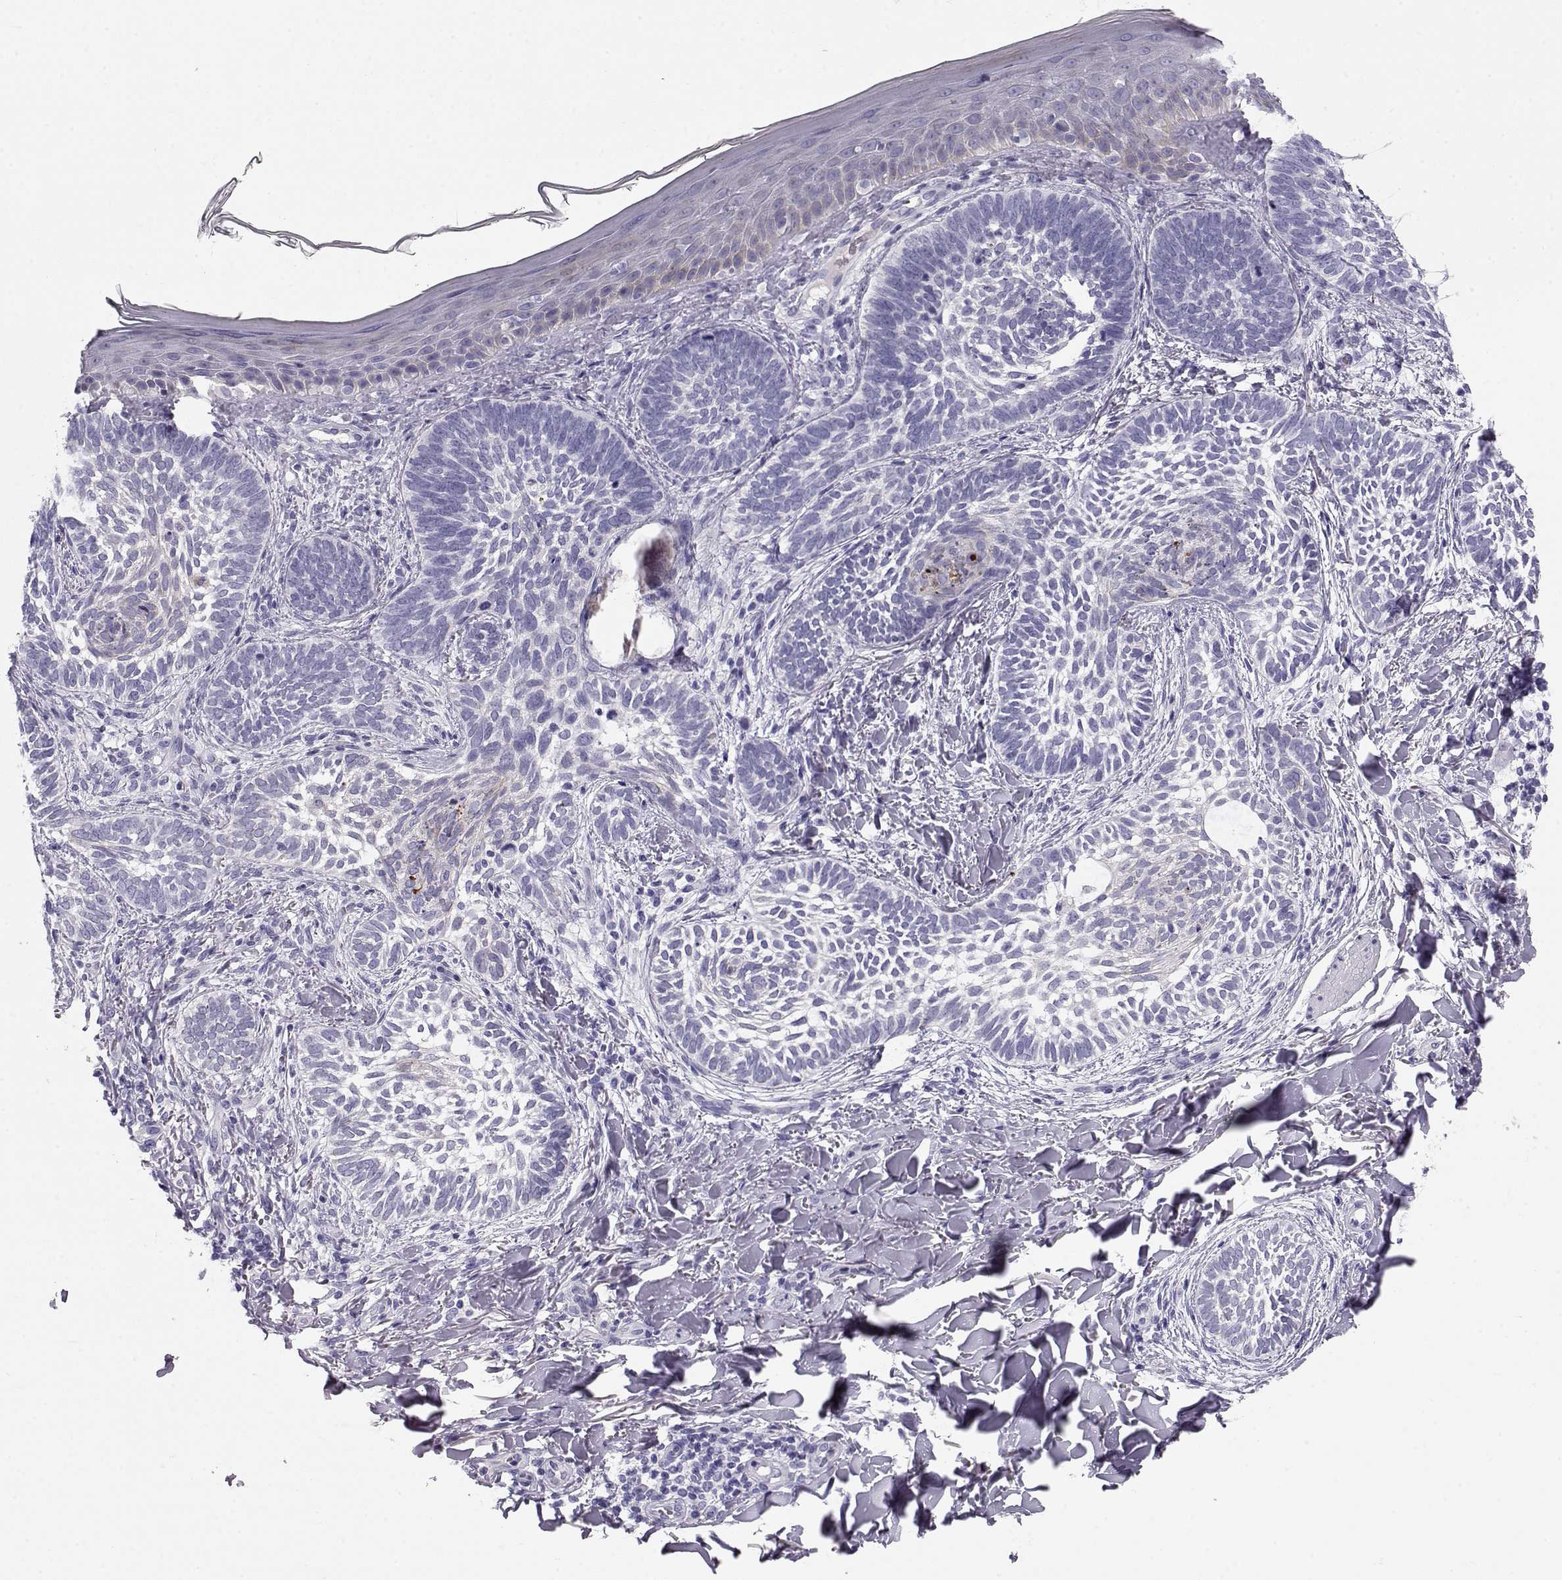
{"staining": {"intensity": "negative", "quantity": "none", "location": "none"}, "tissue": "skin cancer", "cell_type": "Tumor cells", "image_type": "cancer", "snomed": [{"axis": "morphology", "description": "Normal tissue, NOS"}, {"axis": "morphology", "description": "Basal cell carcinoma"}, {"axis": "topography", "description": "Skin"}], "caption": "DAB immunohistochemical staining of skin cancer reveals no significant positivity in tumor cells. Brightfield microscopy of IHC stained with DAB (3,3'-diaminobenzidine) (brown) and hematoxylin (blue), captured at high magnification.", "gene": "GPR26", "patient": {"sex": "male", "age": 46}}